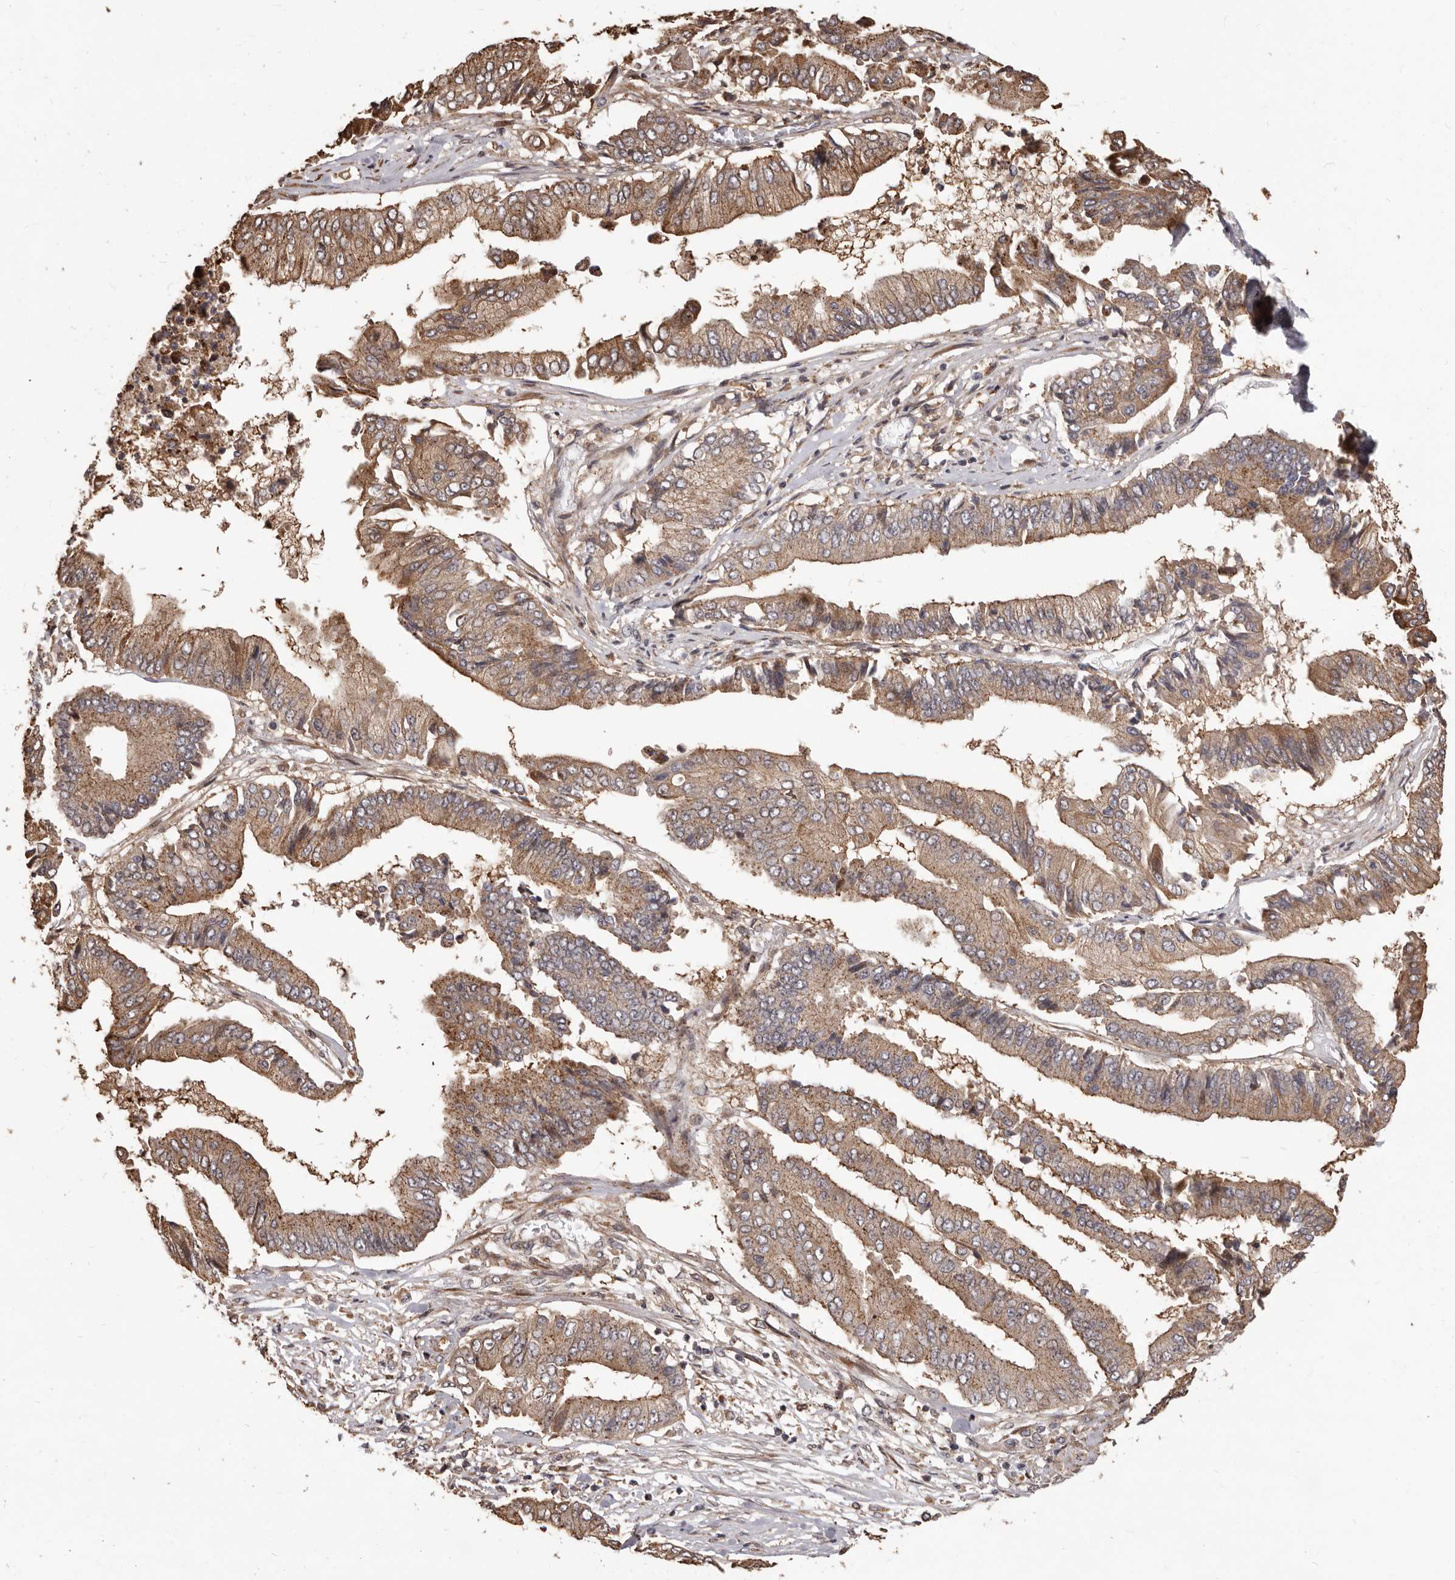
{"staining": {"intensity": "weak", "quantity": ">75%", "location": "cytoplasmic/membranous"}, "tissue": "pancreatic cancer", "cell_type": "Tumor cells", "image_type": "cancer", "snomed": [{"axis": "morphology", "description": "Adenocarcinoma, NOS"}, {"axis": "topography", "description": "Pancreas"}], "caption": "A brown stain highlights weak cytoplasmic/membranous expression of a protein in pancreatic adenocarcinoma tumor cells. (DAB (3,3'-diaminobenzidine) IHC, brown staining for protein, blue staining for nuclei).", "gene": "MTO1", "patient": {"sex": "female", "age": 77}}